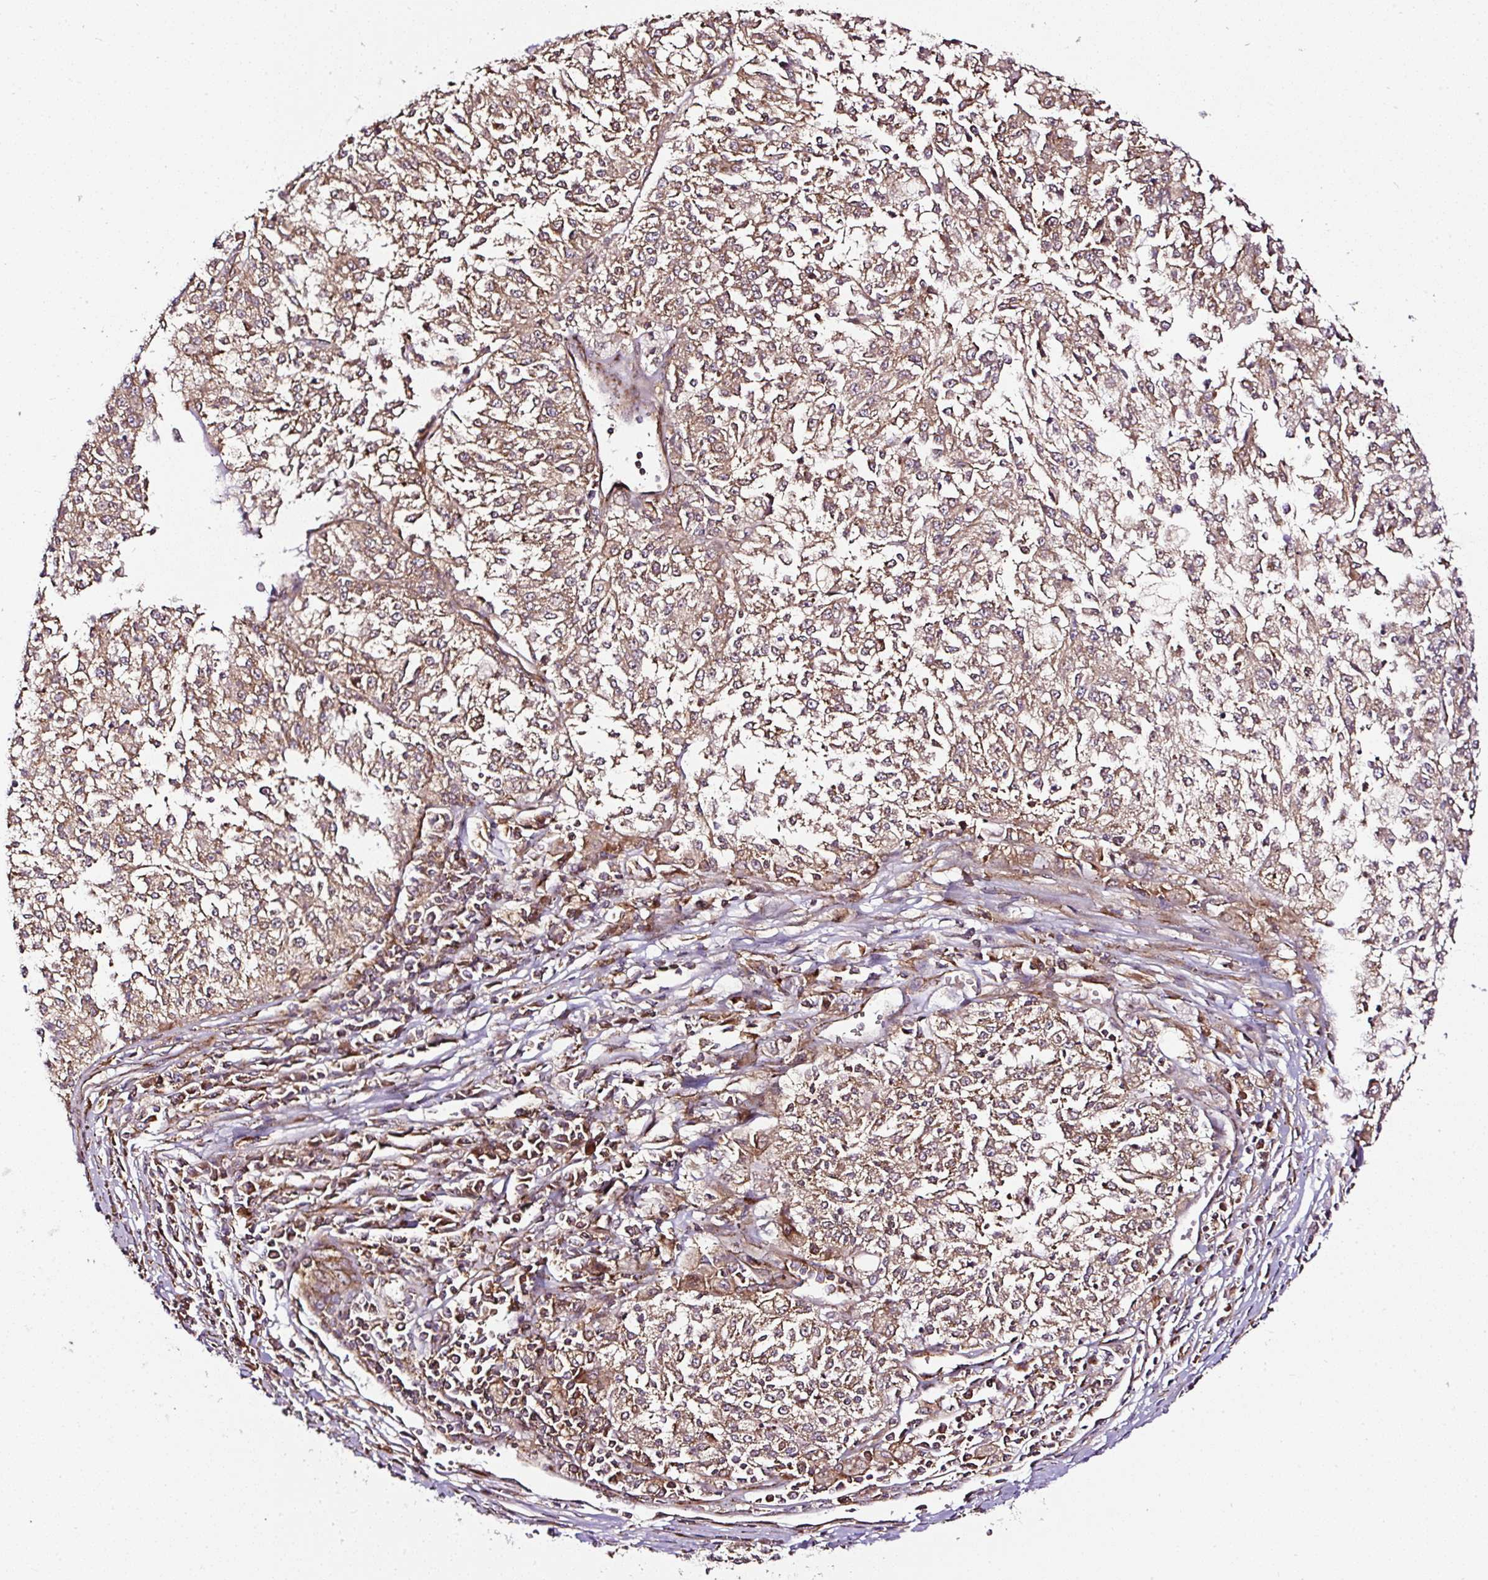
{"staining": {"intensity": "moderate", "quantity": ">75%", "location": "cytoplasmic/membranous"}, "tissue": "melanoma", "cell_type": "Tumor cells", "image_type": "cancer", "snomed": [{"axis": "morphology", "description": "Malignant melanoma, NOS"}, {"axis": "topography", "description": "Skin"}], "caption": "Immunohistochemistry micrograph of neoplastic tissue: human melanoma stained using immunohistochemistry shows medium levels of moderate protein expression localized specifically in the cytoplasmic/membranous of tumor cells, appearing as a cytoplasmic/membranous brown color.", "gene": "KDM4E", "patient": {"sex": "female", "age": 64}}